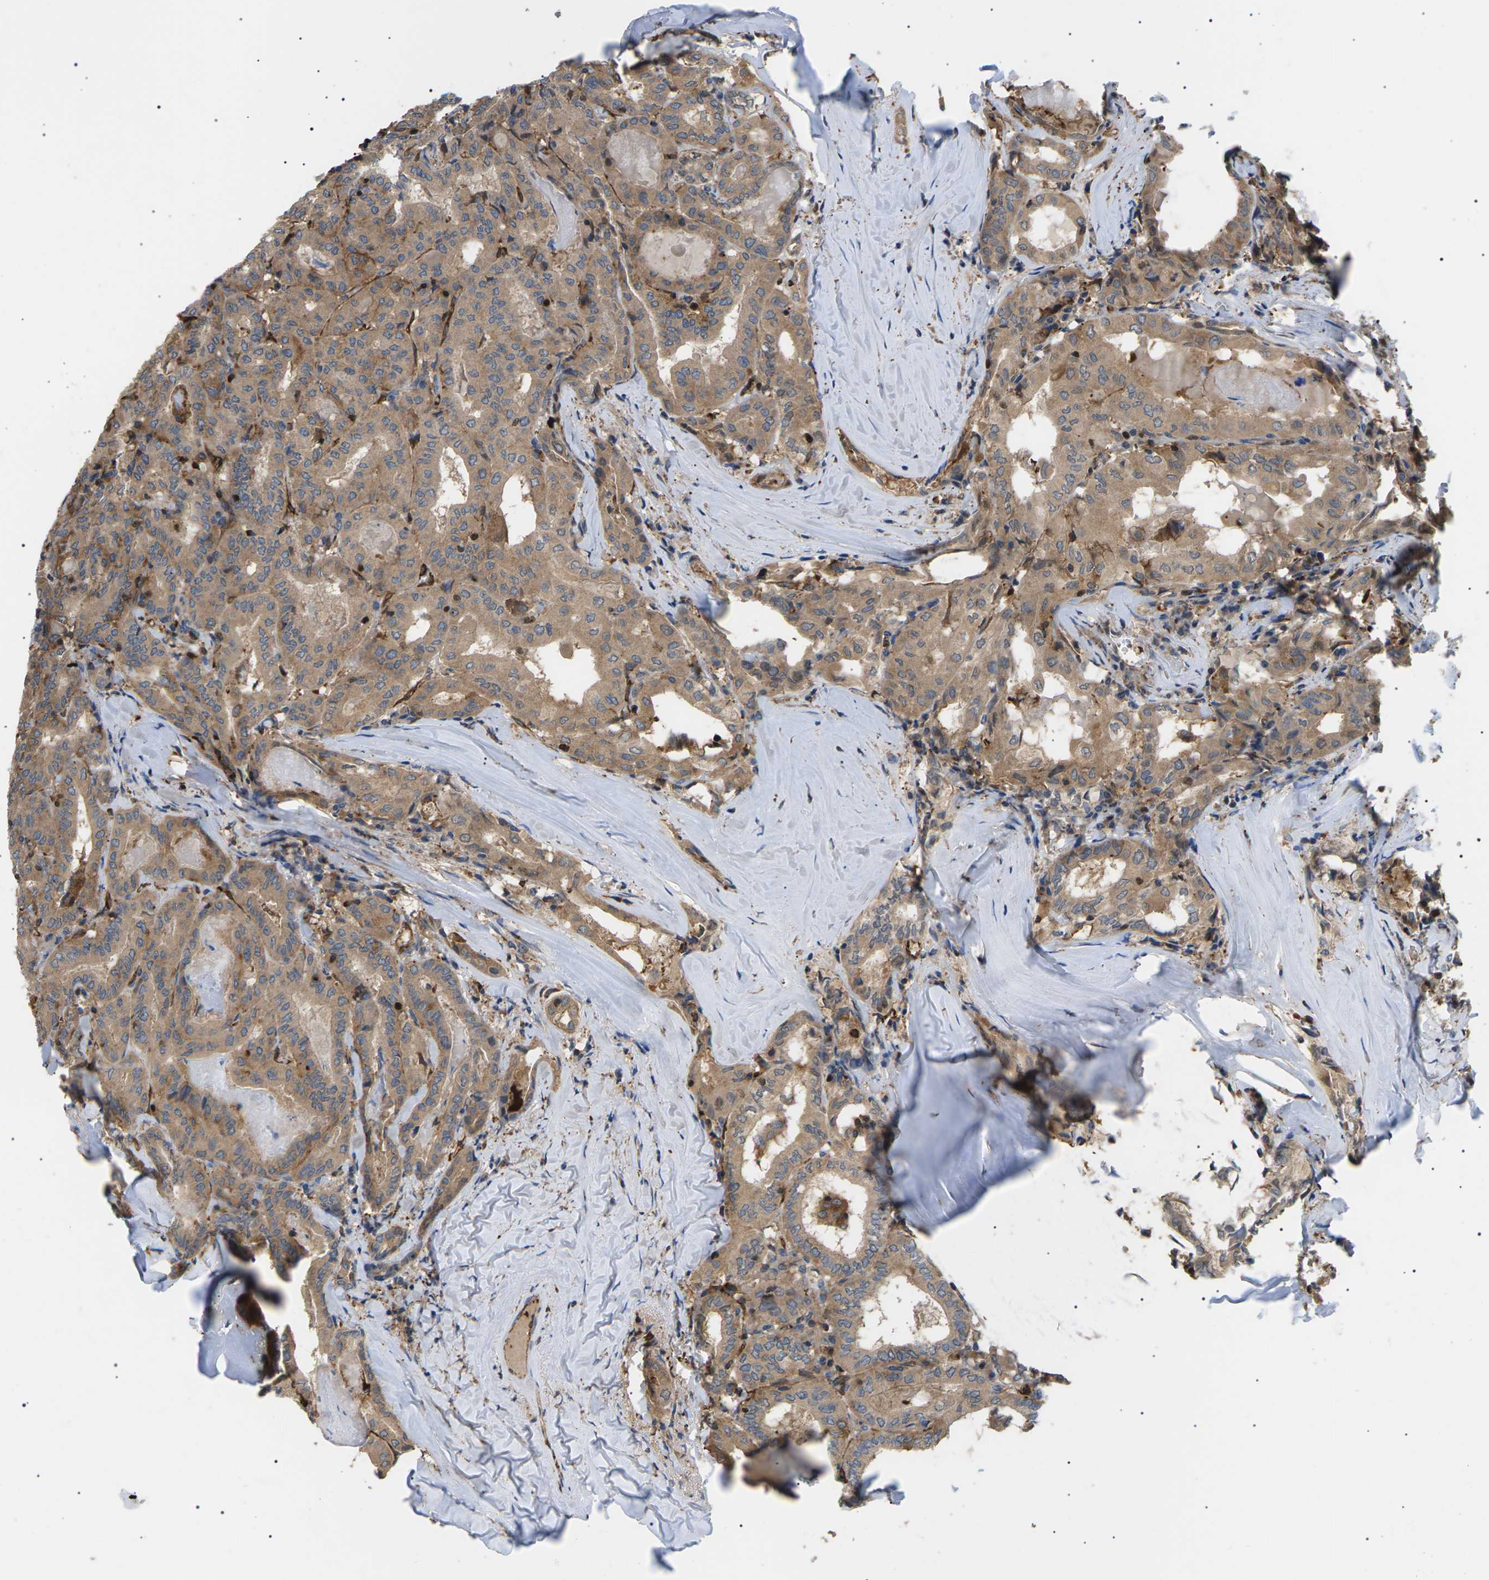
{"staining": {"intensity": "moderate", "quantity": ">75%", "location": "cytoplasmic/membranous"}, "tissue": "thyroid cancer", "cell_type": "Tumor cells", "image_type": "cancer", "snomed": [{"axis": "morphology", "description": "Papillary adenocarcinoma, NOS"}, {"axis": "topography", "description": "Thyroid gland"}], "caption": "Thyroid cancer stained with a protein marker reveals moderate staining in tumor cells.", "gene": "TMTC4", "patient": {"sex": "female", "age": 42}}